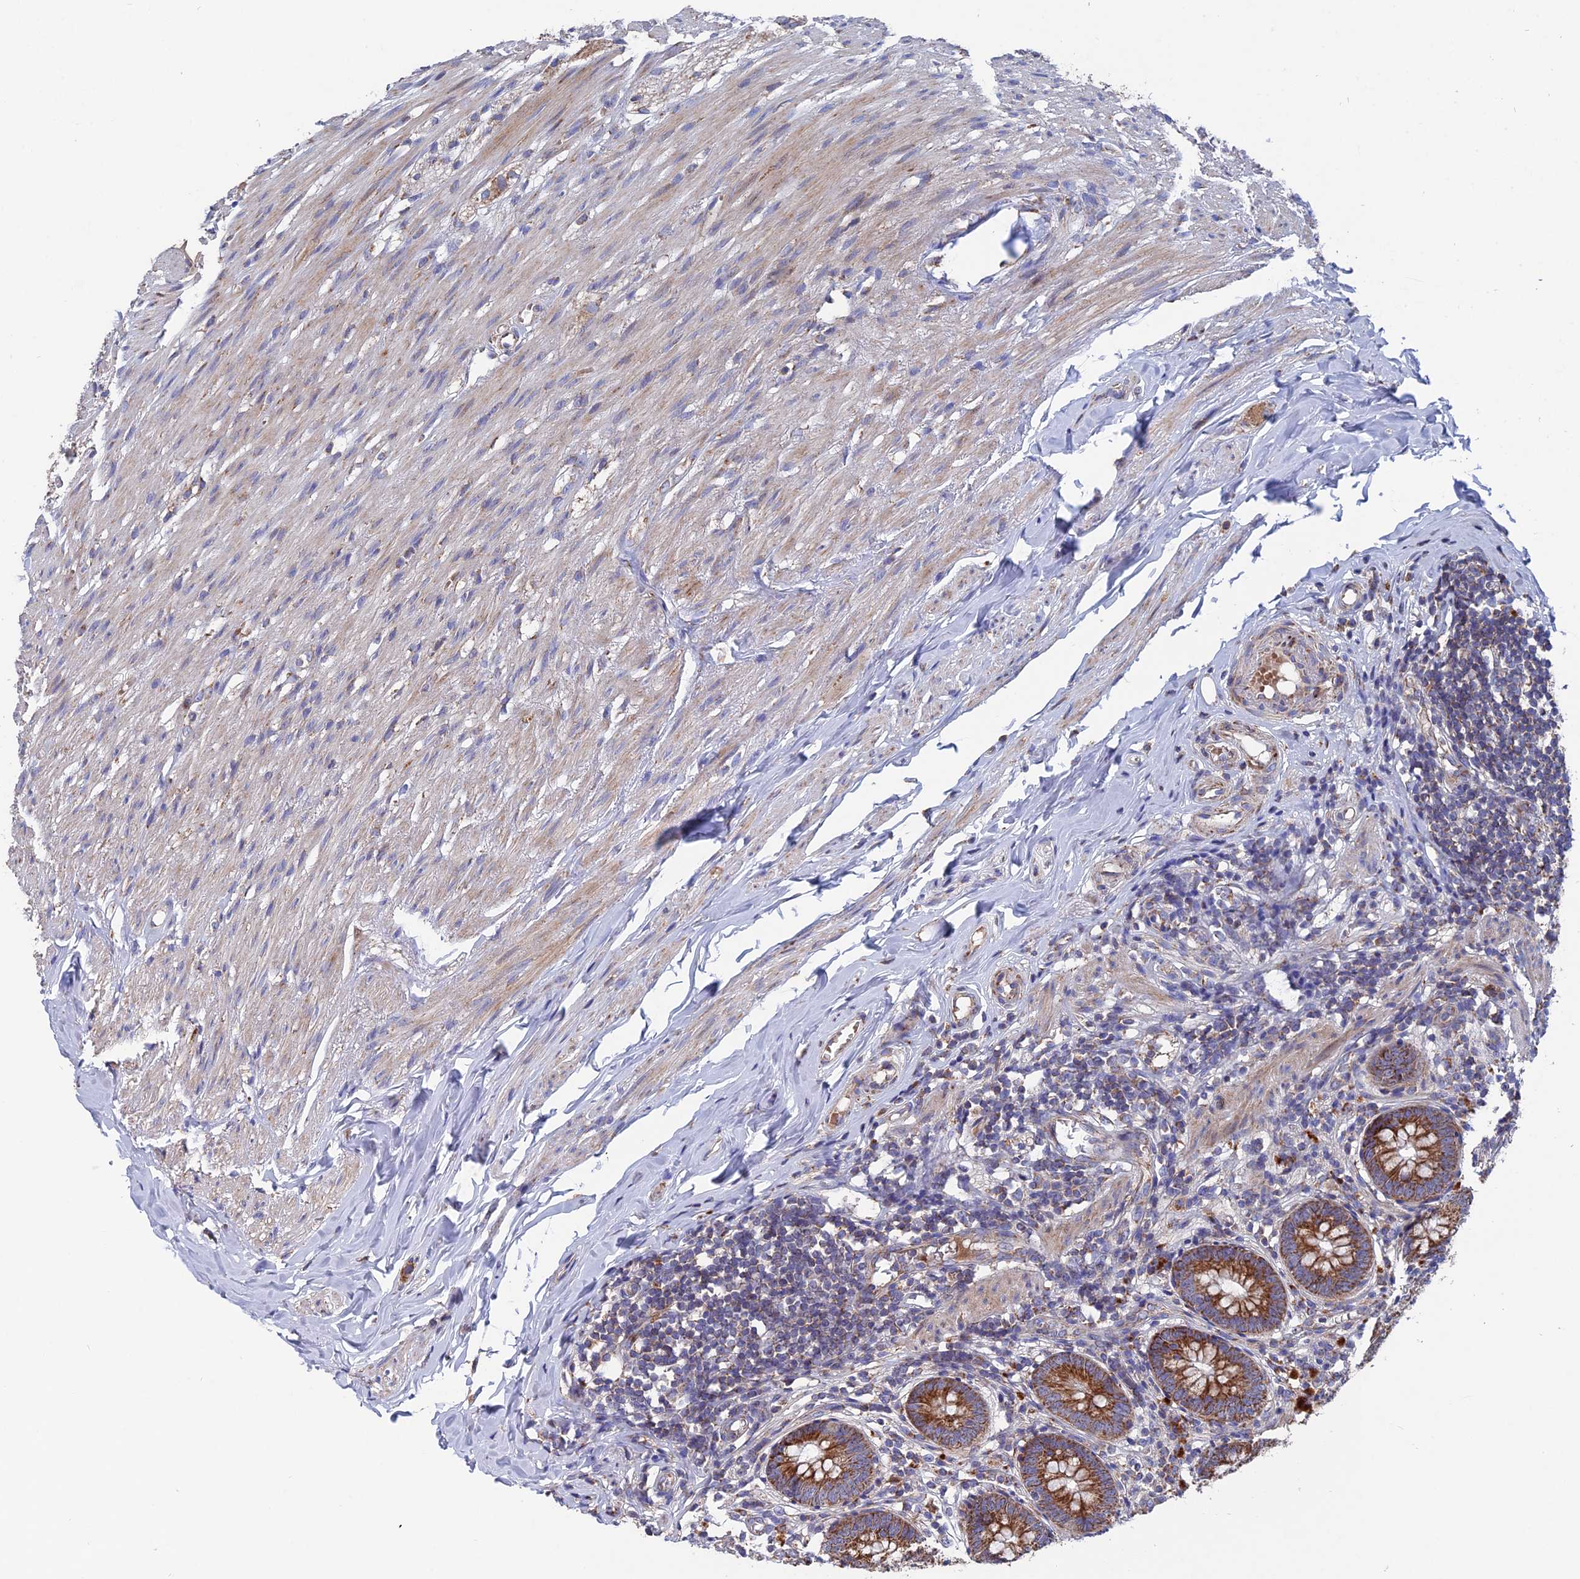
{"staining": {"intensity": "strong", "quantity": ">75%", "location": "cytoplasmic/membranous"}, "tissue": "appendix", "cell_type": "Glandular cells", "image_type": "normal", "snomed": [{"axis": "morphology", "description": "Normal tissue, NOS"}, {"axis": "topography", "description": "Appendix"}], "caption": "Immunohistochemical staining of benign appendix reveals high levels of strong cytoplasmic/membranous positivity in approximately >75% of glandular cells. (Brightfield microscopy of DAB IHC at high magnification).", "gene": "TGFA", "patient": {"sex": "female", "age": 62}}